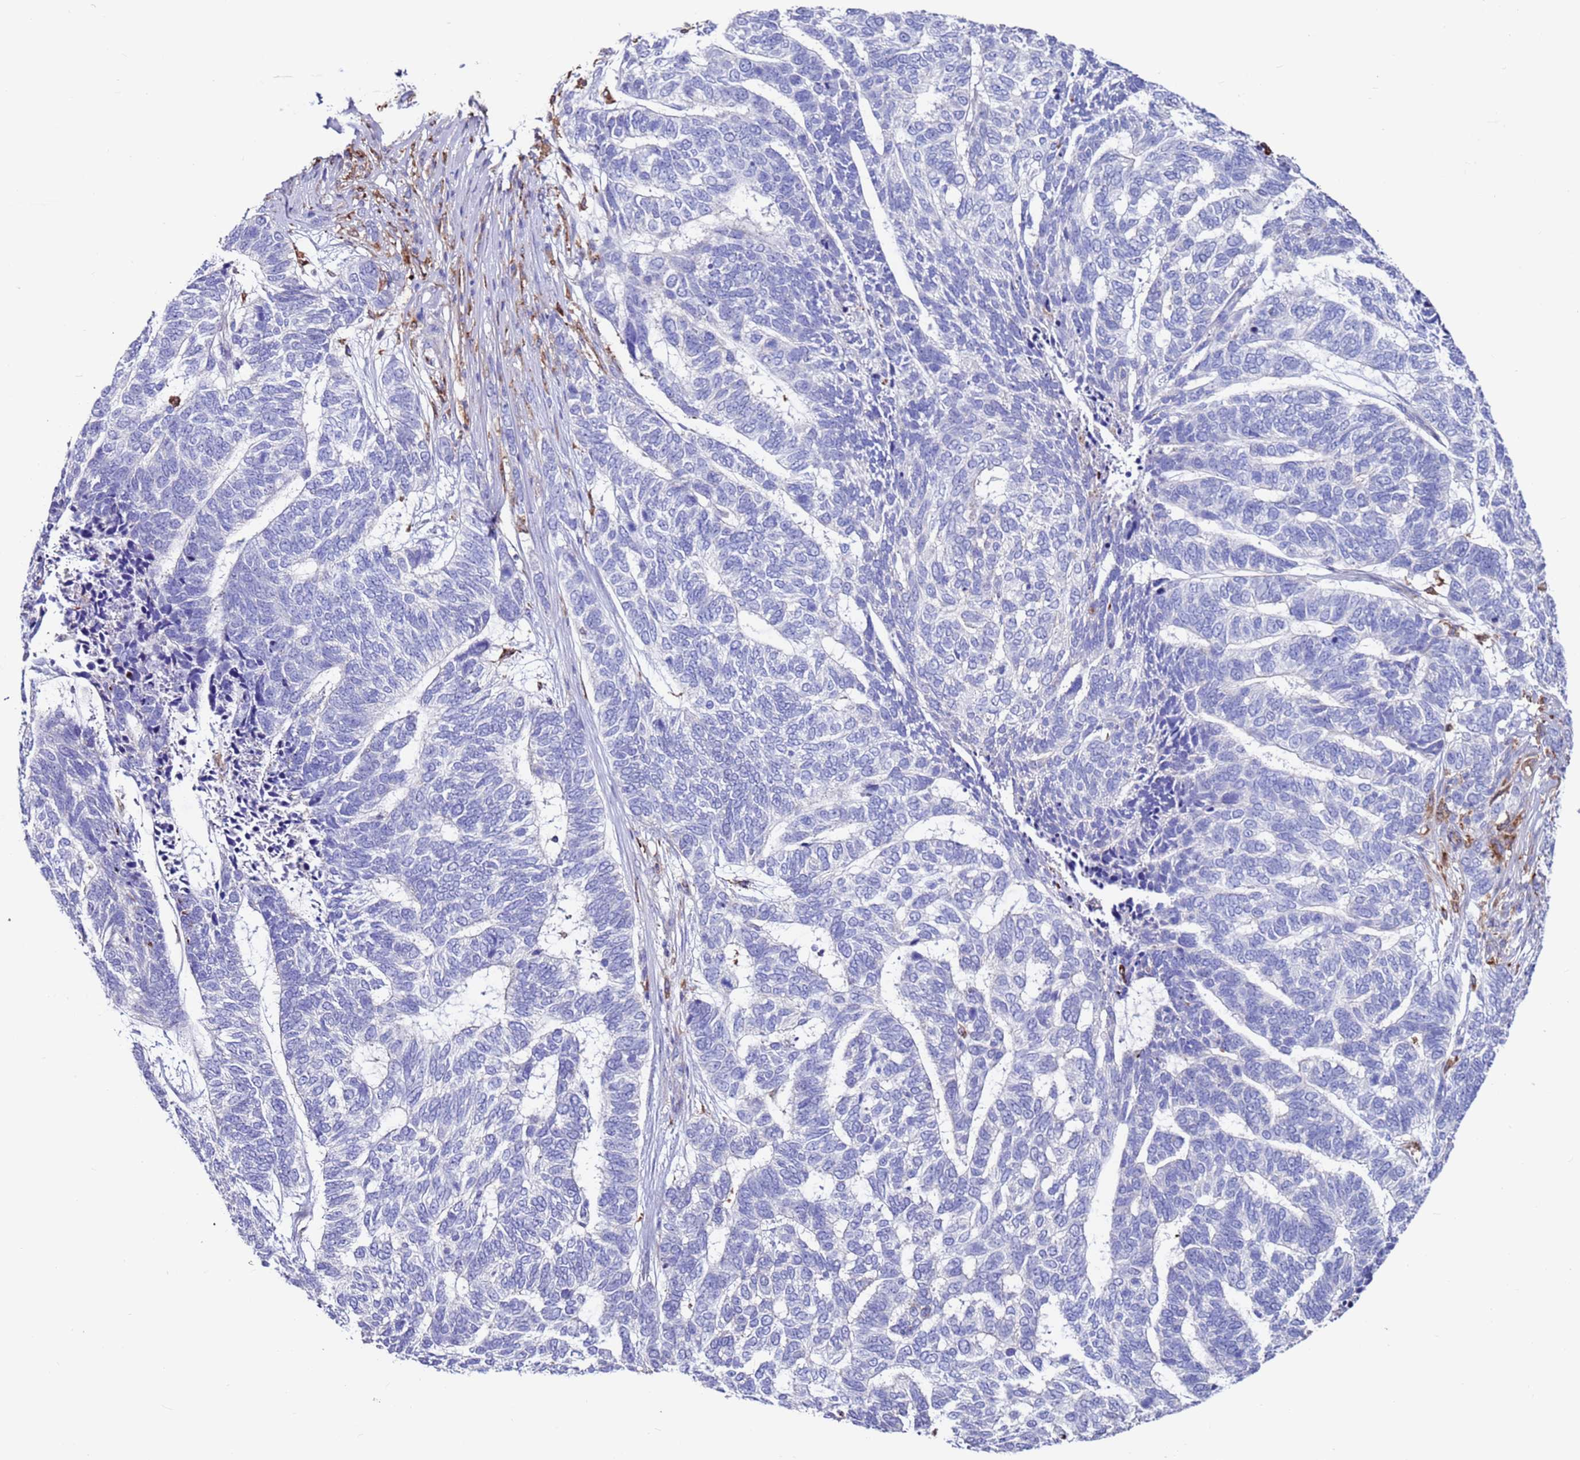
{"staining": {"intensity": "negative", "quantity": "none", "location": "none"}, "tissue": "skin cancer", "cell_type": "Tumor cells", "image_type": "cancer", "snomed": [{"axis": "morphology", "description": "Basal cell carcinoma"}, {"axis": "topography", "description": "Skin"}], "caption": "Histopathology image shows no significant protein staining in tumor cells of skin cancer.", "gene": "GREB1L", "patient": {"sex": "female", "age": 65}}